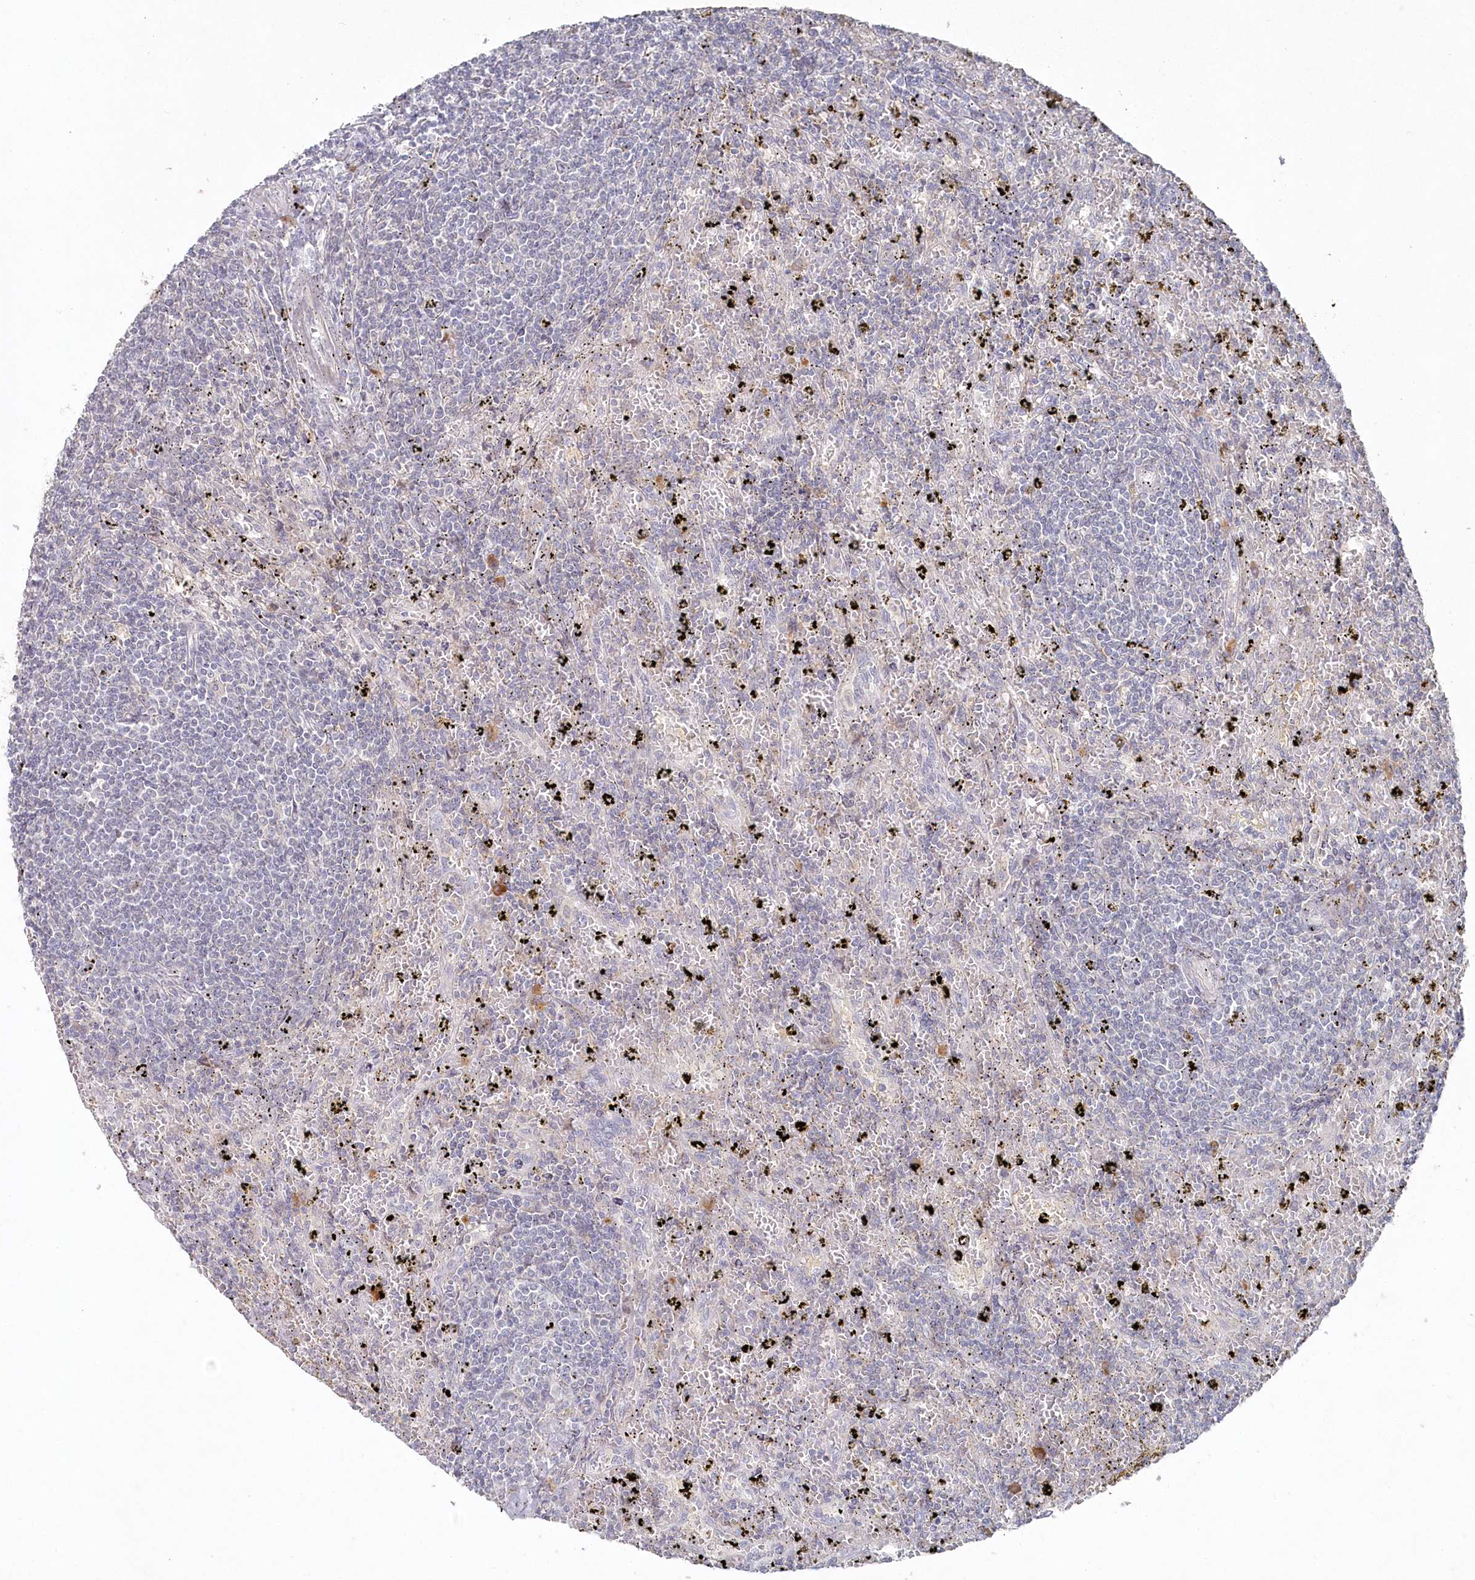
{"staining": {"intensity": "negative", "quantity": "none", "location": "none"}, "tissue": "lymphoma", "cell_type": "Tumor cells", "image_type": "cancer", "snomed": [{"axis": "morphology", "description": "Malignant lymphoma, non-Hodgkin's type, Low grade"}, {"axis": "topography", "description": "Spleen"}], "caption": "This is a histopathology image of IHC staining of lymphoma, which shows no staining in tumor cells.", "gene": "TGFBRAP1", "patient": {"sex": "male", "age": 76}}